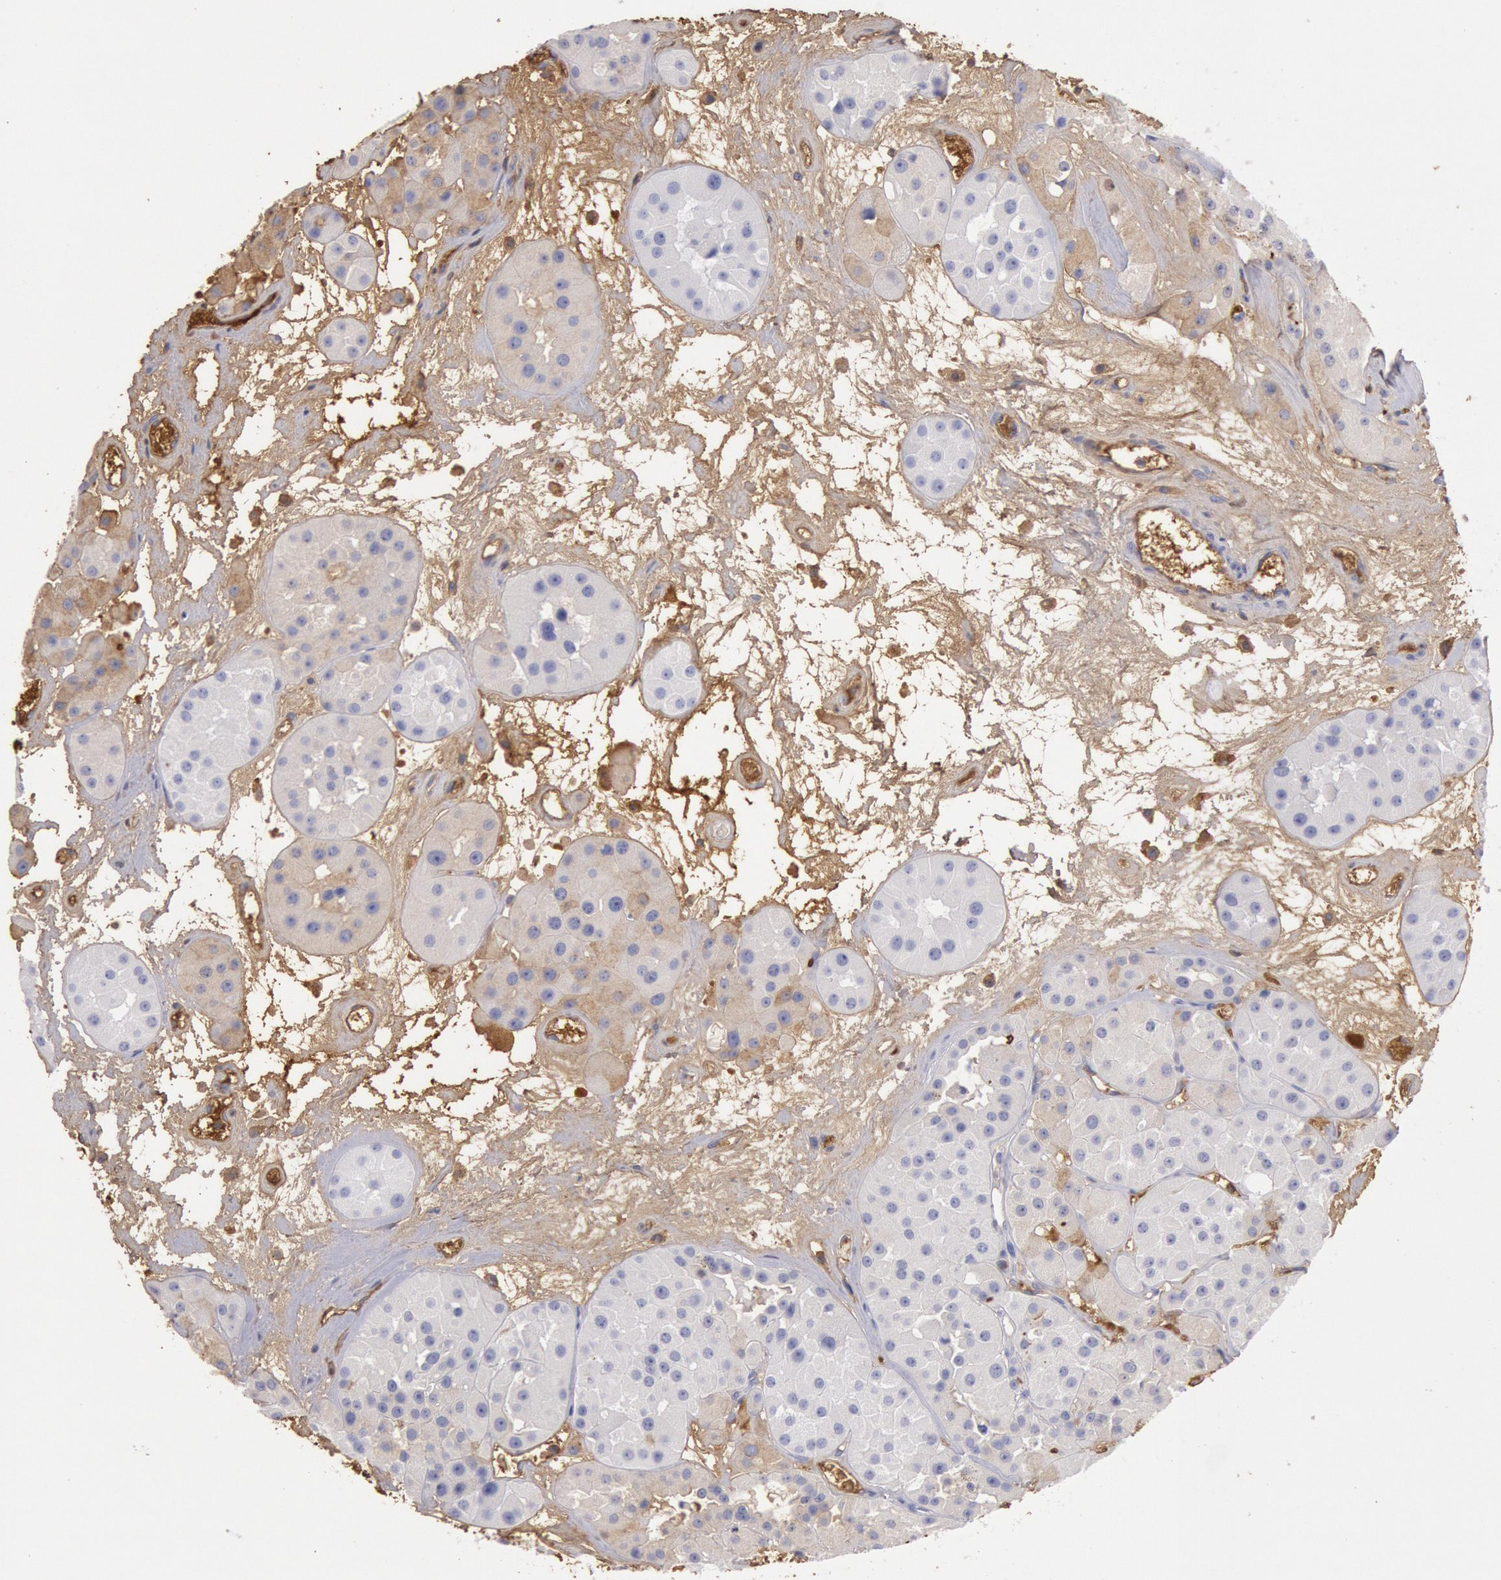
{"staining": {"intensity": "weak", "quantity": "25%-75%", "location": "cytoplasmic/membranous"}, "tissue": "renal cancer", "cell_type": "Tumor cells", "image_type": "cancer", "snomed": [{"axis": "morphology", "description": "Adenocarcinoma, uncertain malignant potential"}, {"axis": "topography", "description": "Kidney"}], "caption": "Immunohistochemistry (IHC) (DAB (3,3'-diaminobenzidine)) staining of adenocarcinoma,  uncertain malignant potential (renal) displays weak cytoplasmic/membranous protein staining in approximately 25%-75% of tumor cells. Nuclei are stained in blue.", "gene": "IGHA1", "patient": {"sex": "male", "age": 63}}